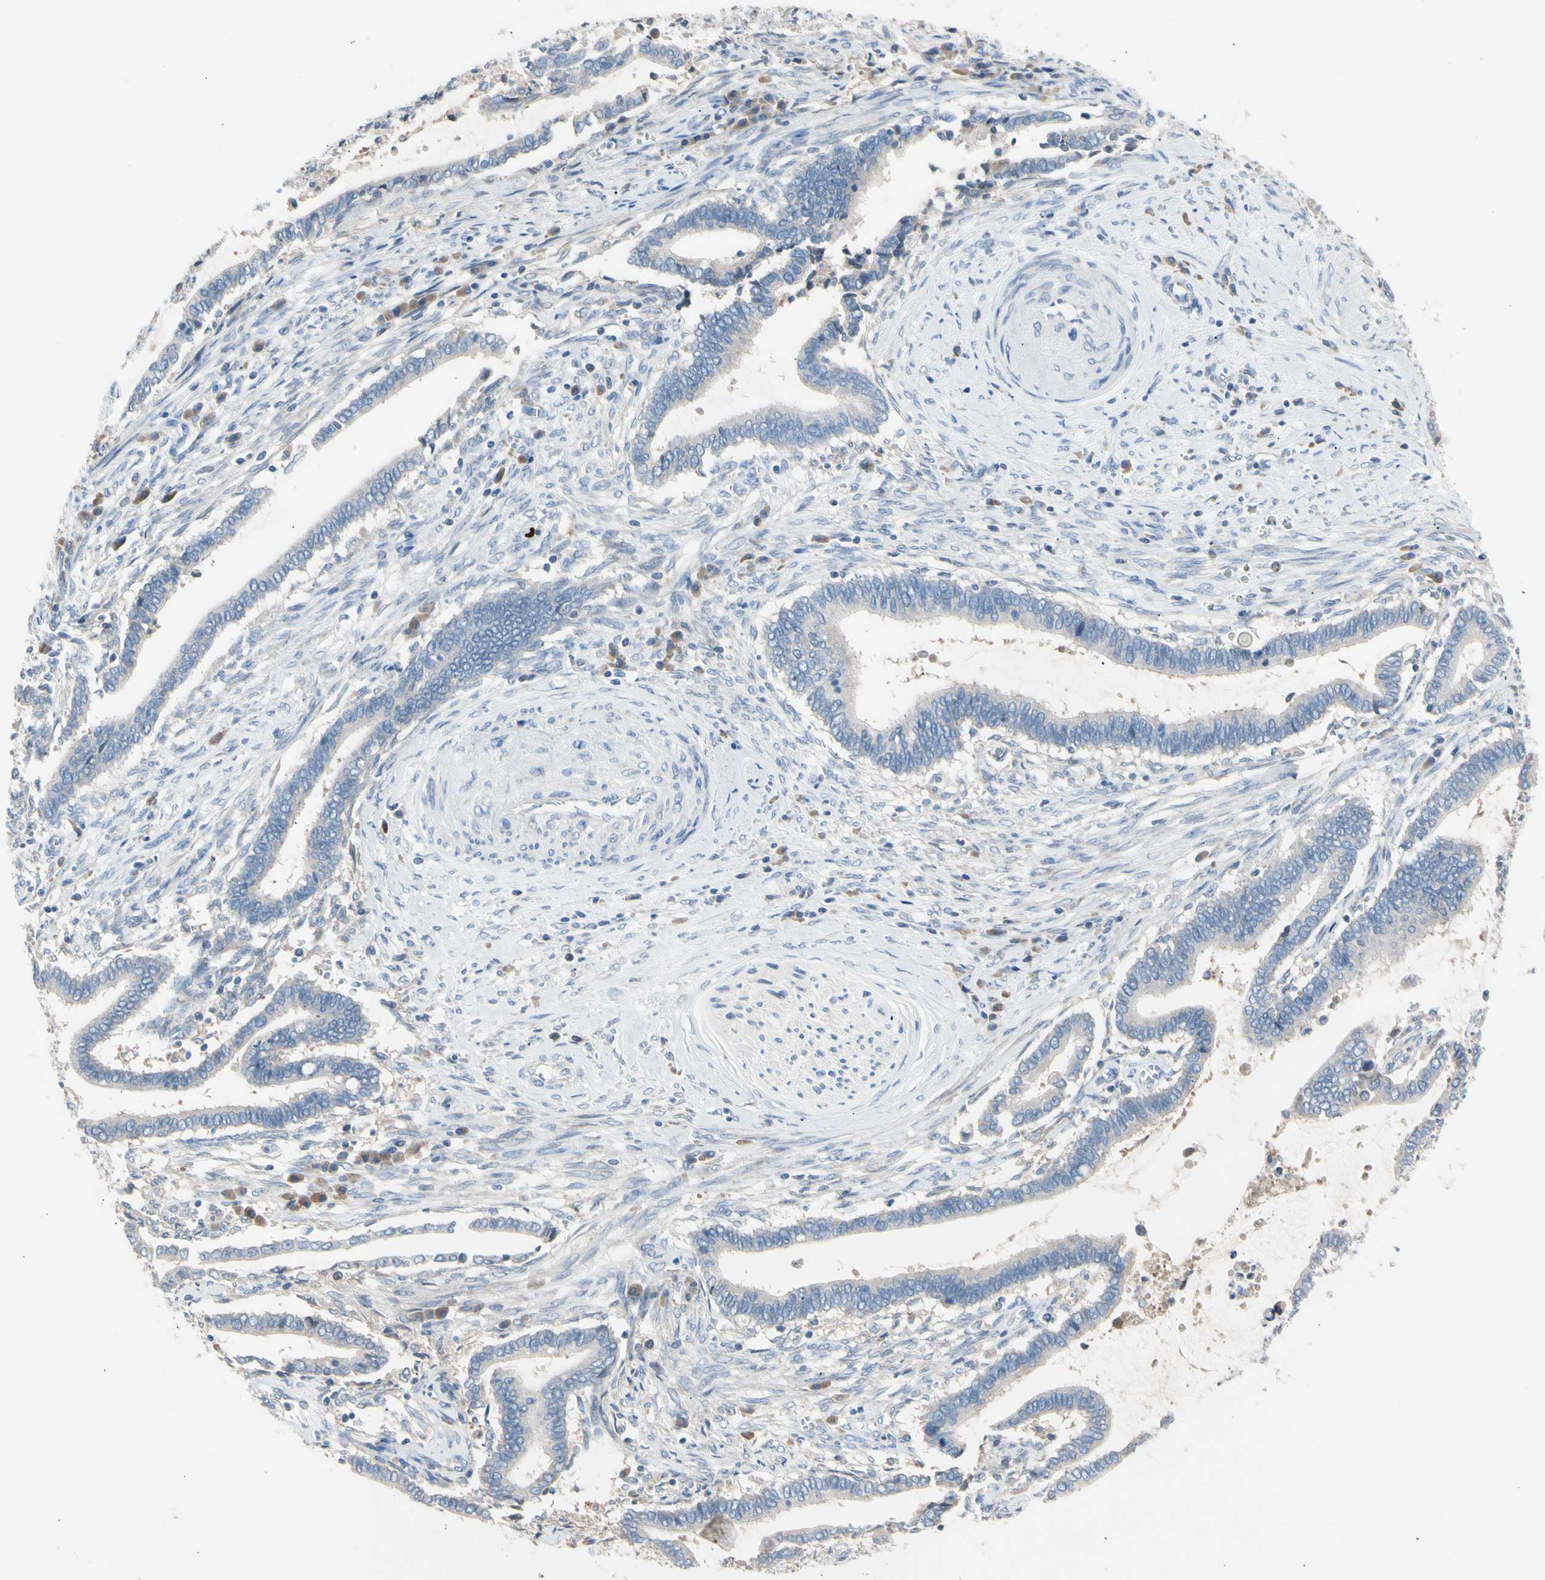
{"staining": {"intensity": "negative", "quantity": "none", "location": "none"}, "tissue": "cervical cancer", "cell_type": "Tumor cells", "image_type": "cancer", "snomed": [{"axis": "morphology", "description": "Adenocarcinoma, NOS"}, {"axis": "topography", "description": "Cervix"}], "caption": "IHC micrograph of neoplastic tissue: cervical cancer (adenocarcinoma) stained with DAB demonstrates no significant protein positivity in tumor cells.", "gene": "CASQ1", "patient": {"sex": "female", "age": 44}}